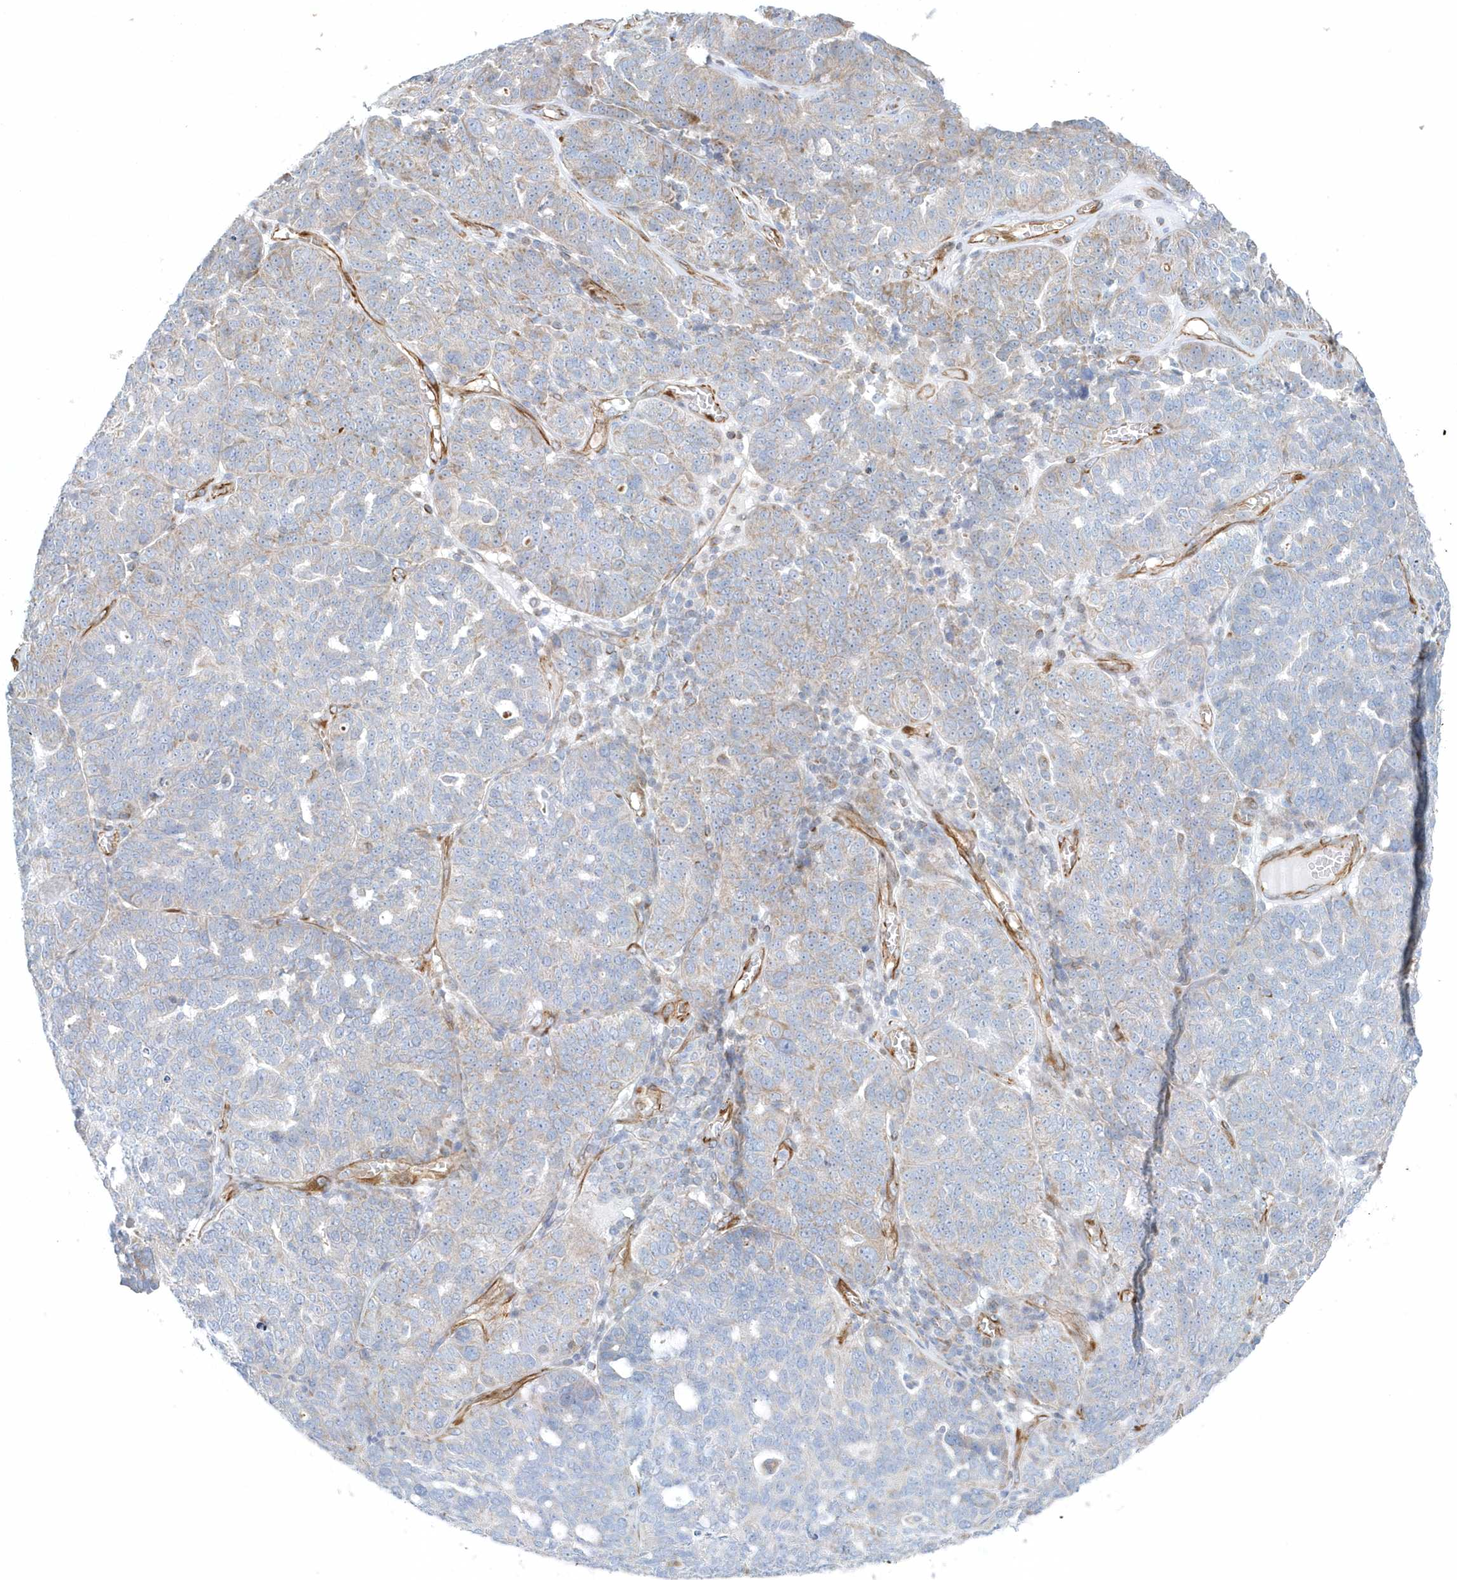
{"staining": {"intensity": "weak", "quantity": "<25%", "location": "cytoplasmic/membranous"}, "tissue": "ovarian cancer", "cell_type": "Tumor cells", "image_type": "cancer", "snomed": [{"axis": "morphology", "description": "Cystadenocarcinoma, serous, NOS"}, {"axis": "topography", "description": "Ovary"}], "caption": "Image shows no significant protein staining in tumor cells of serous cystadenocarcinoma (ovarian). (DAB immunohistochemistry, high magnification).", "gene": "GPR152", "patient": {"sex": "female", "age": 59}}